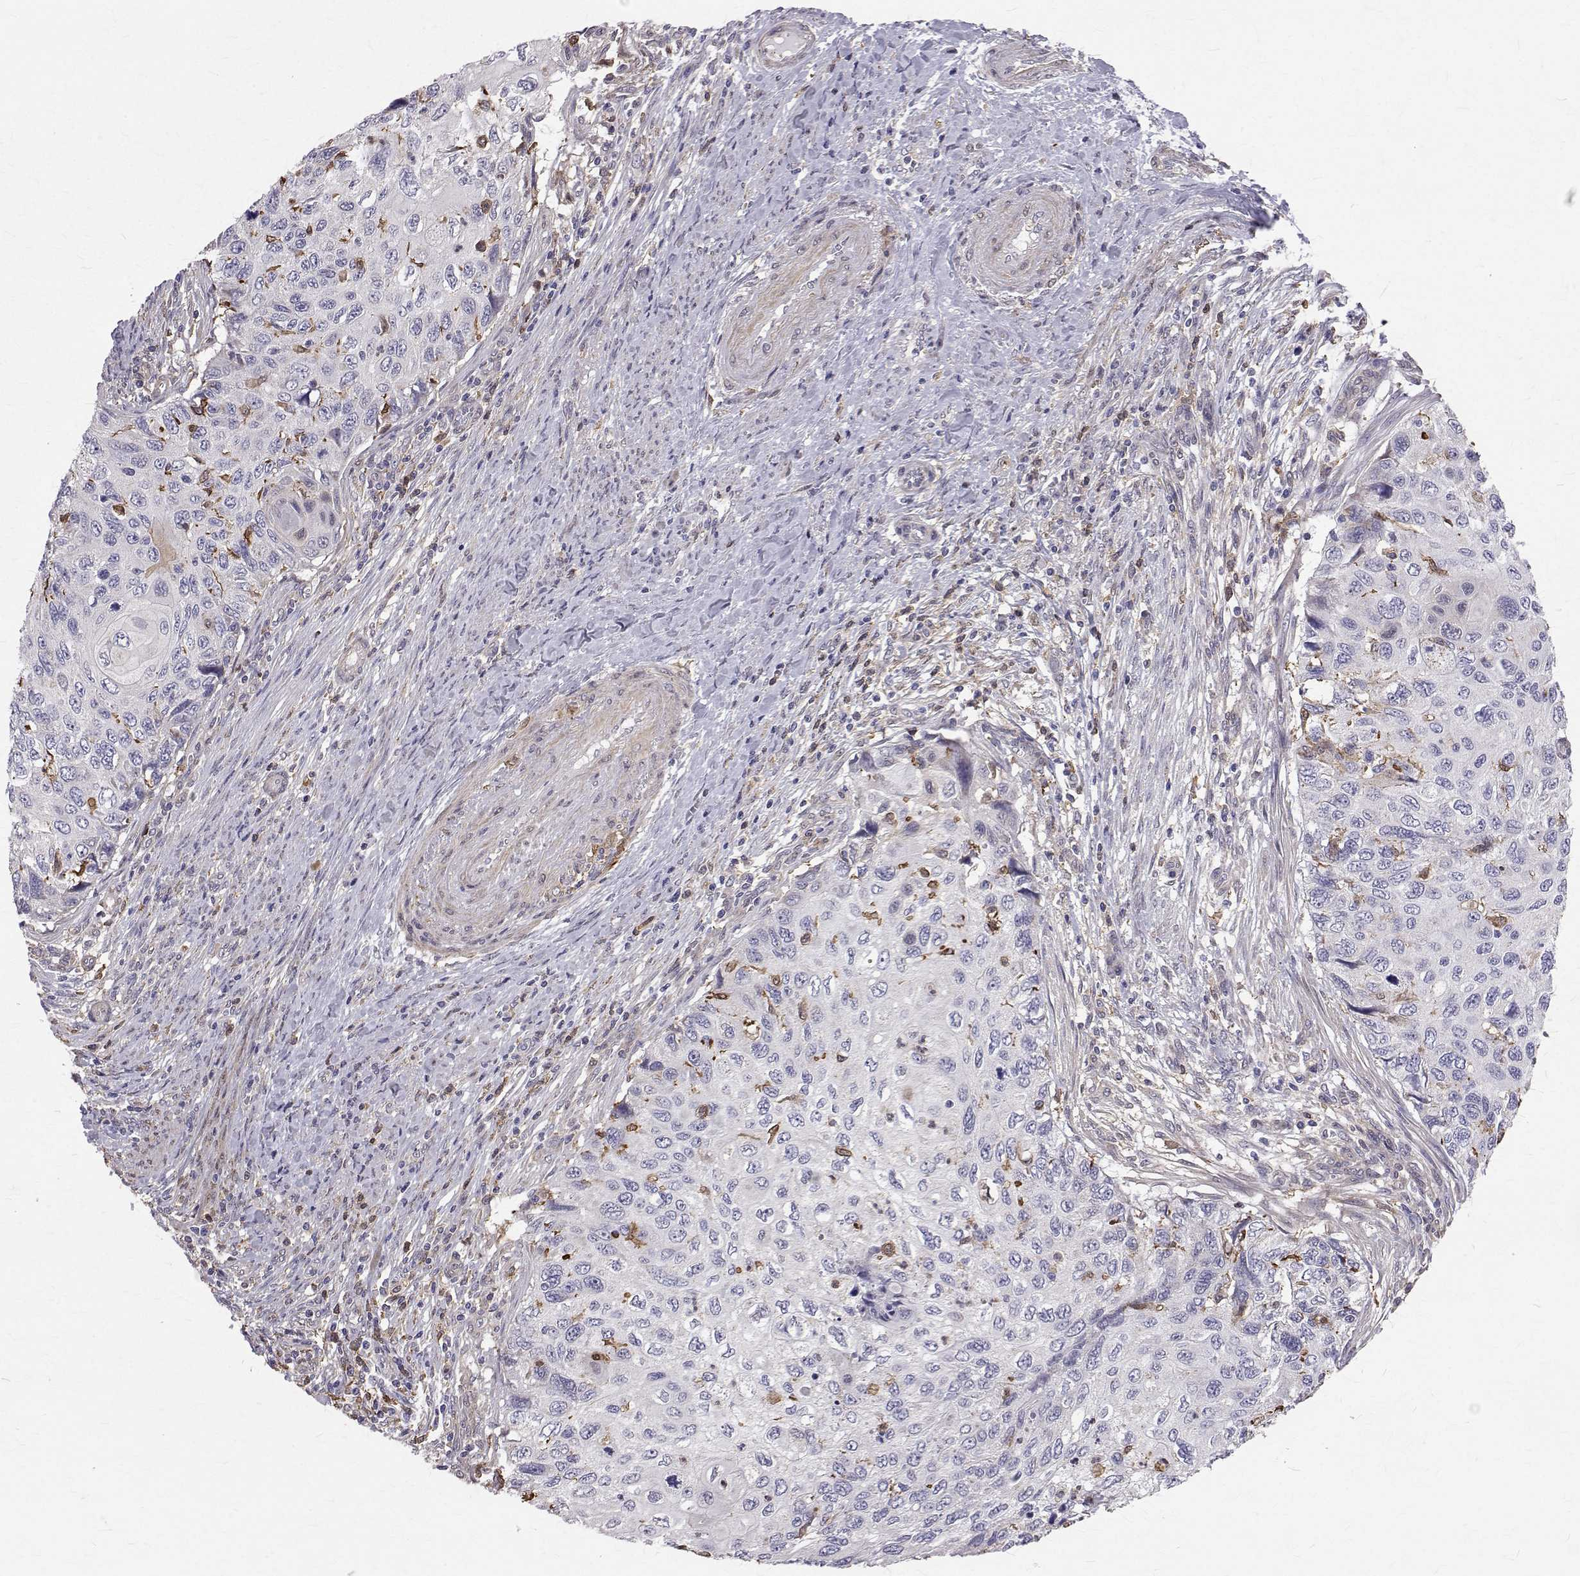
{"staining": {"intensity": "negative", "quantity": "none", "location": "none"}, "tissue": "cervical cancer", "cell_type": "Tumor cells", "image_type": "cancer", "snomed": [{"axis": "morphology", "description": "Squamous cell carcinoma, NOS"}, {"axis": "topography", "description": "Cervix"}], "caption": "Immunohistochemistry of cervical squamous cell carcinoma exhibits no positivity in tumor cells.", "gene": "CCDC89", "patient": {"sex": "female", "age": 70}}